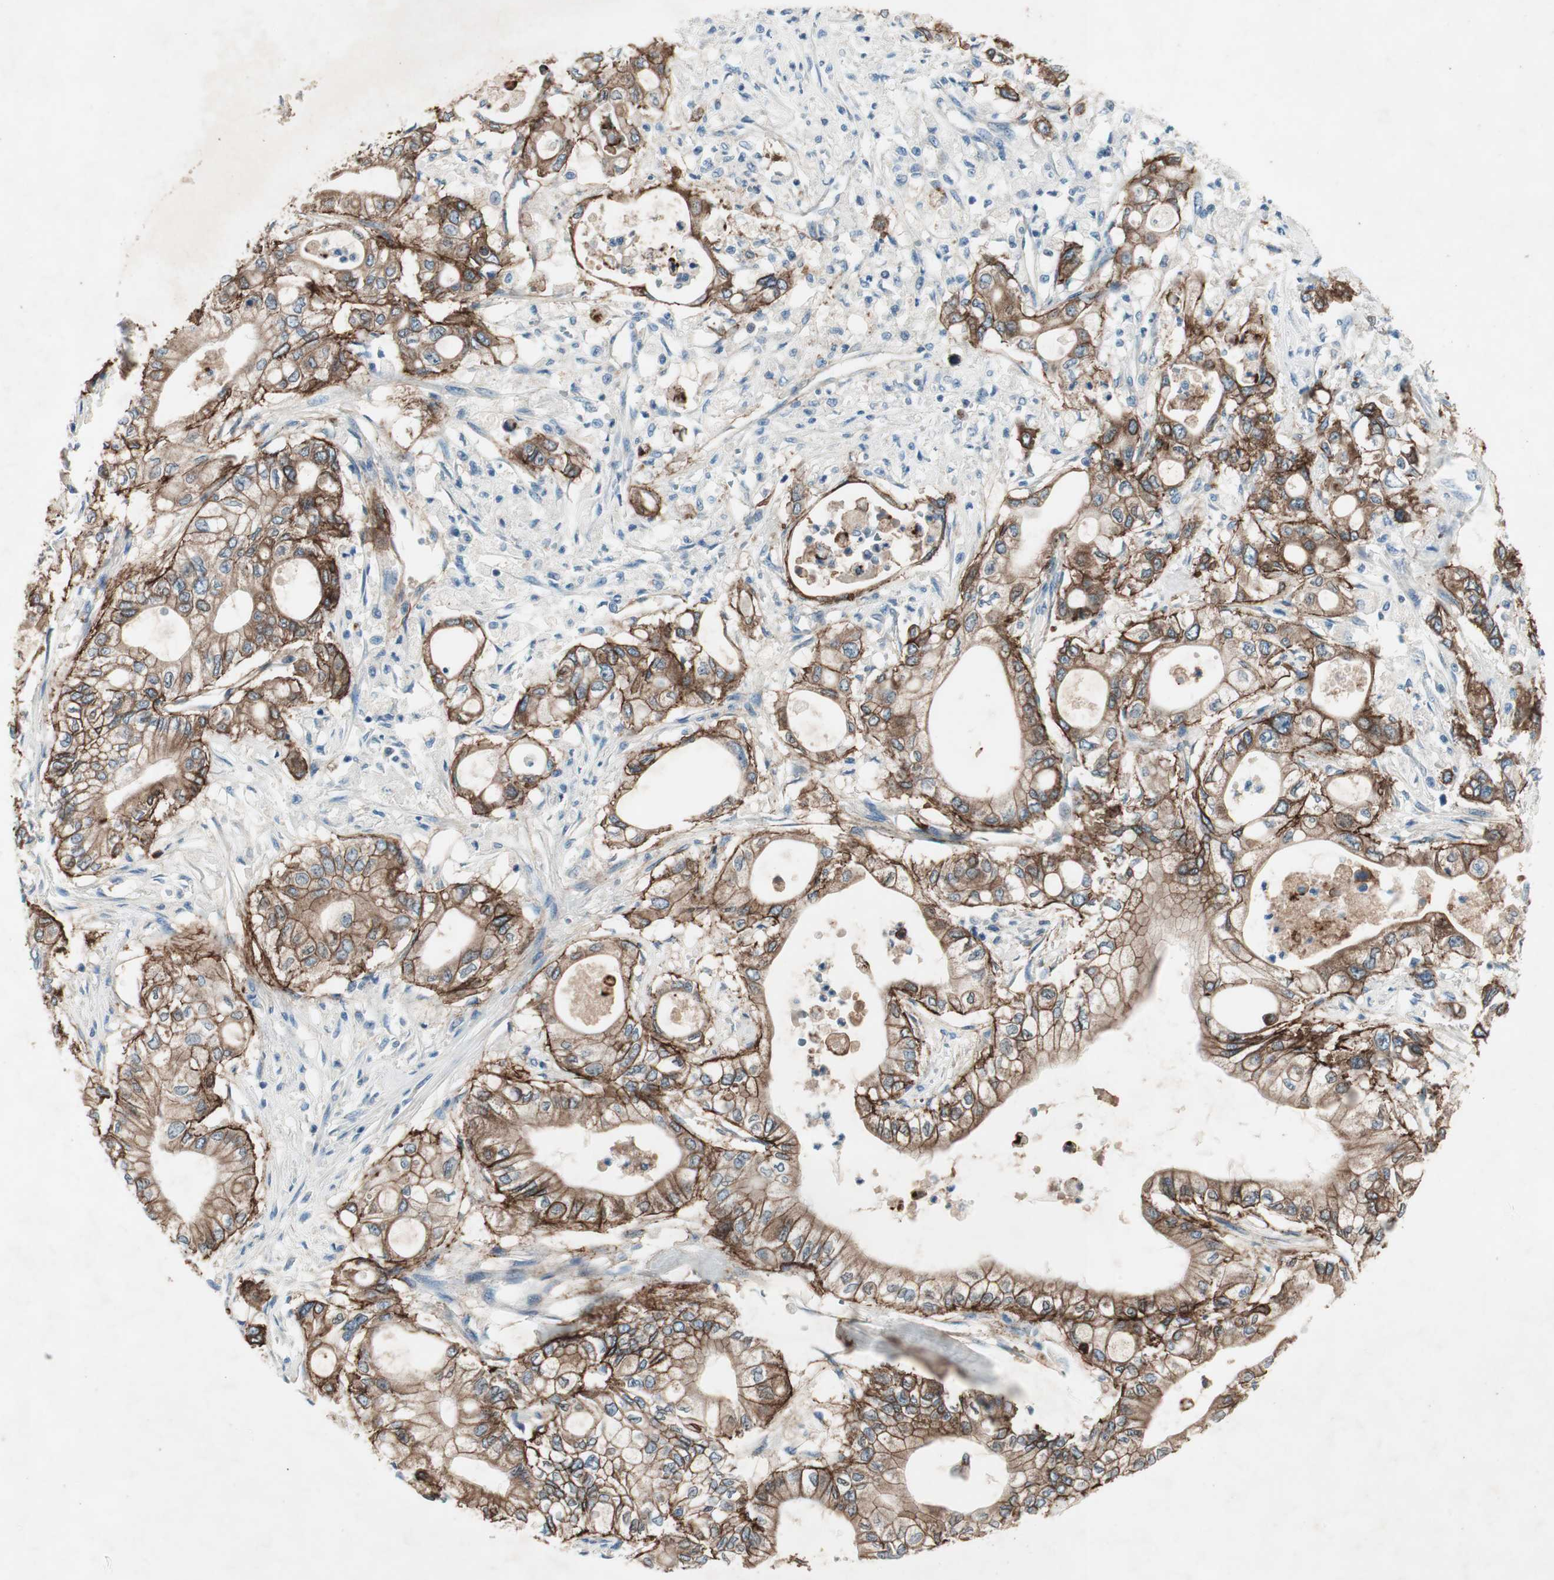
{"staining": {"intensity": "strong", "quantity": ">75%", "location": "cytoplasmic/membranous"}, "tissue": "pancreatic cancer", "cell_type": "Tumor cells", "image_type": "cancer", "snomed": [{"axis": "morphology", "description": "Adenocarcinoma, NOS"}, {"axis": "topography", "description": "Pancreas"}], "caption": "A high-resolution micrograph shows IHC staining of pancreatic cancer, which displays strong cytoplasmic/membranous expression in approximately >75% of tumor cells. The protein of interest is stained brown, and the nuclei are stained in blue (DAB IHC with brightfield microscopy, high magnification).", "gene": "ITGB4", "patient": {"sex": "male", "age": 79}}